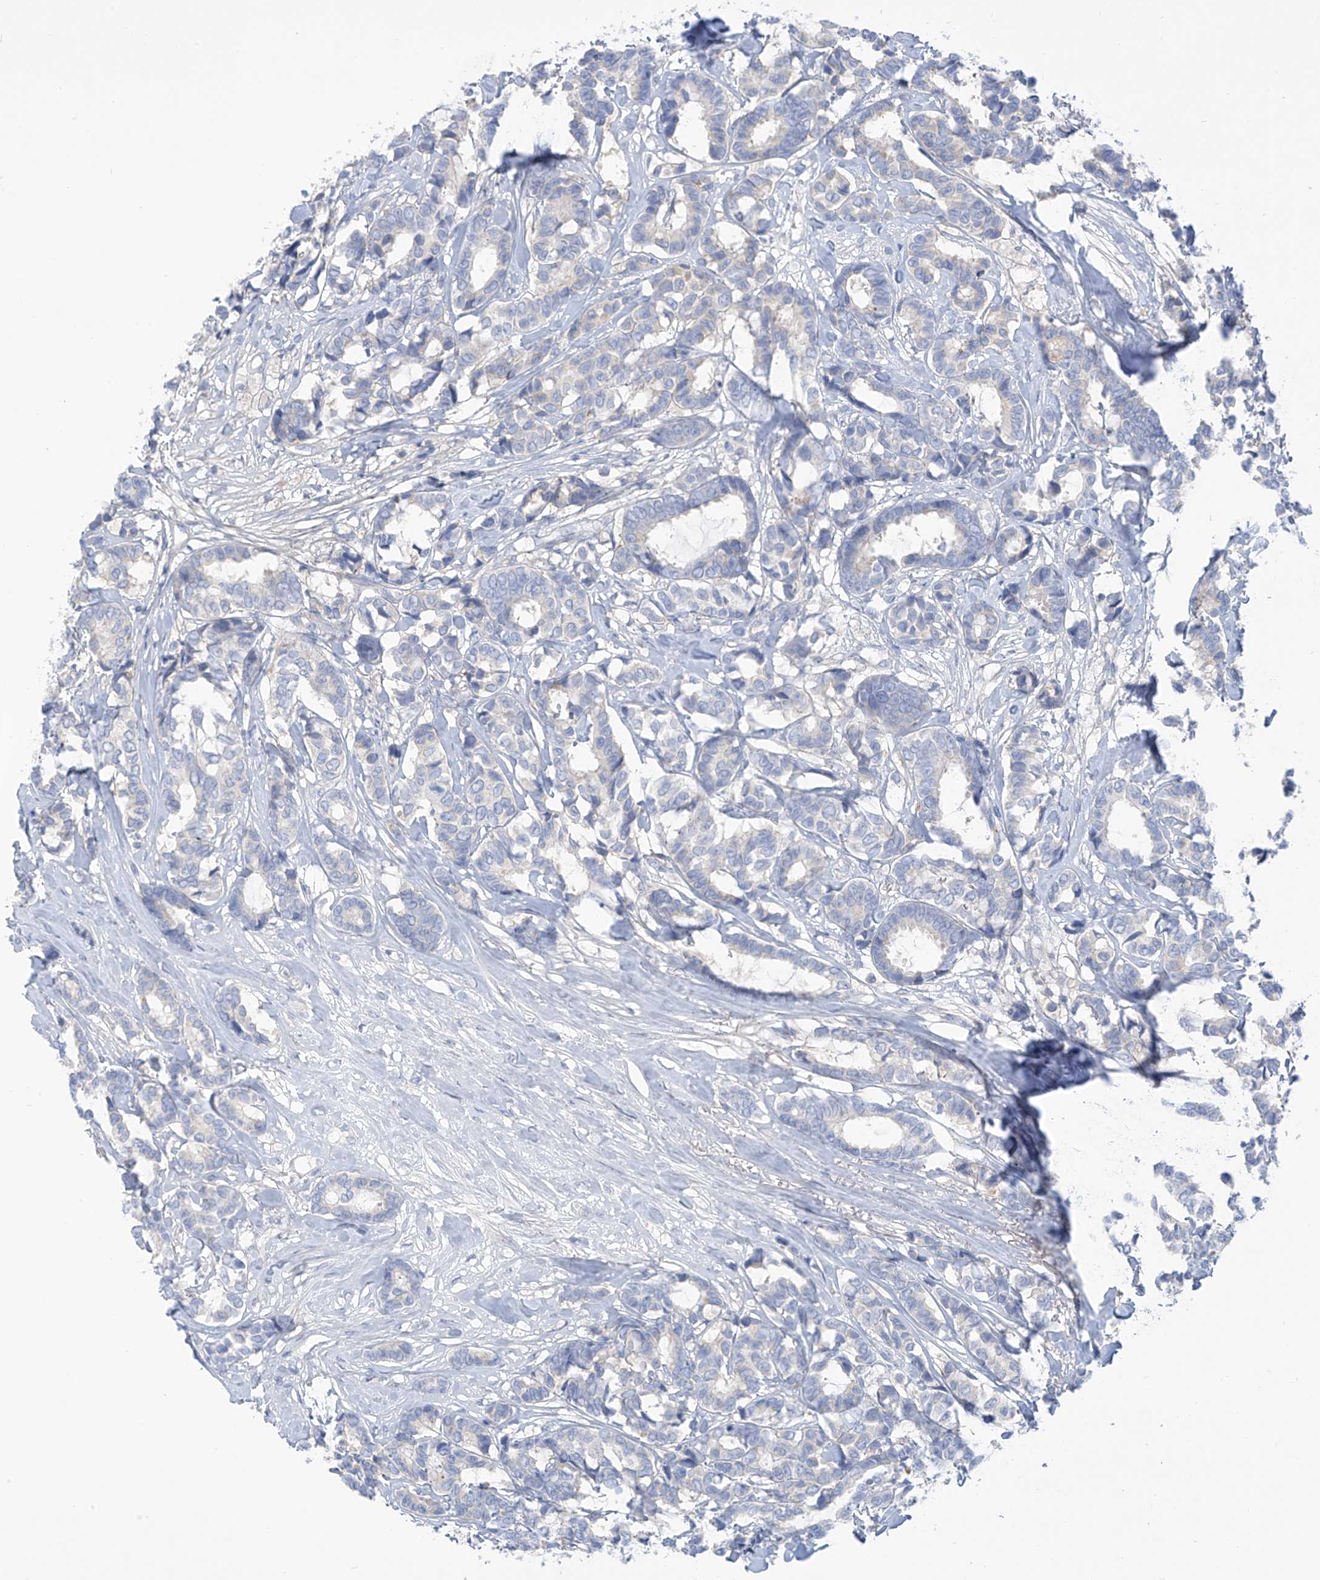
{"staining": {"intensity": "negative", "quantity": "none", "location": "none"}, "tissue": "breast cancer", "cell_type": "Tumor cells", "image_type": "cancer", "snomed": [{"axis": "morphology", "description": "Duct carcinoma"}, {"axis": "topography", "description": "Breast"}], "caption": "Human invasive ductal carcinoma (breast) stained for a protein using IHC displays no staining in tumor cells.", "gene": "FABP2", "patient": {"sex": "female", "age": 87}}